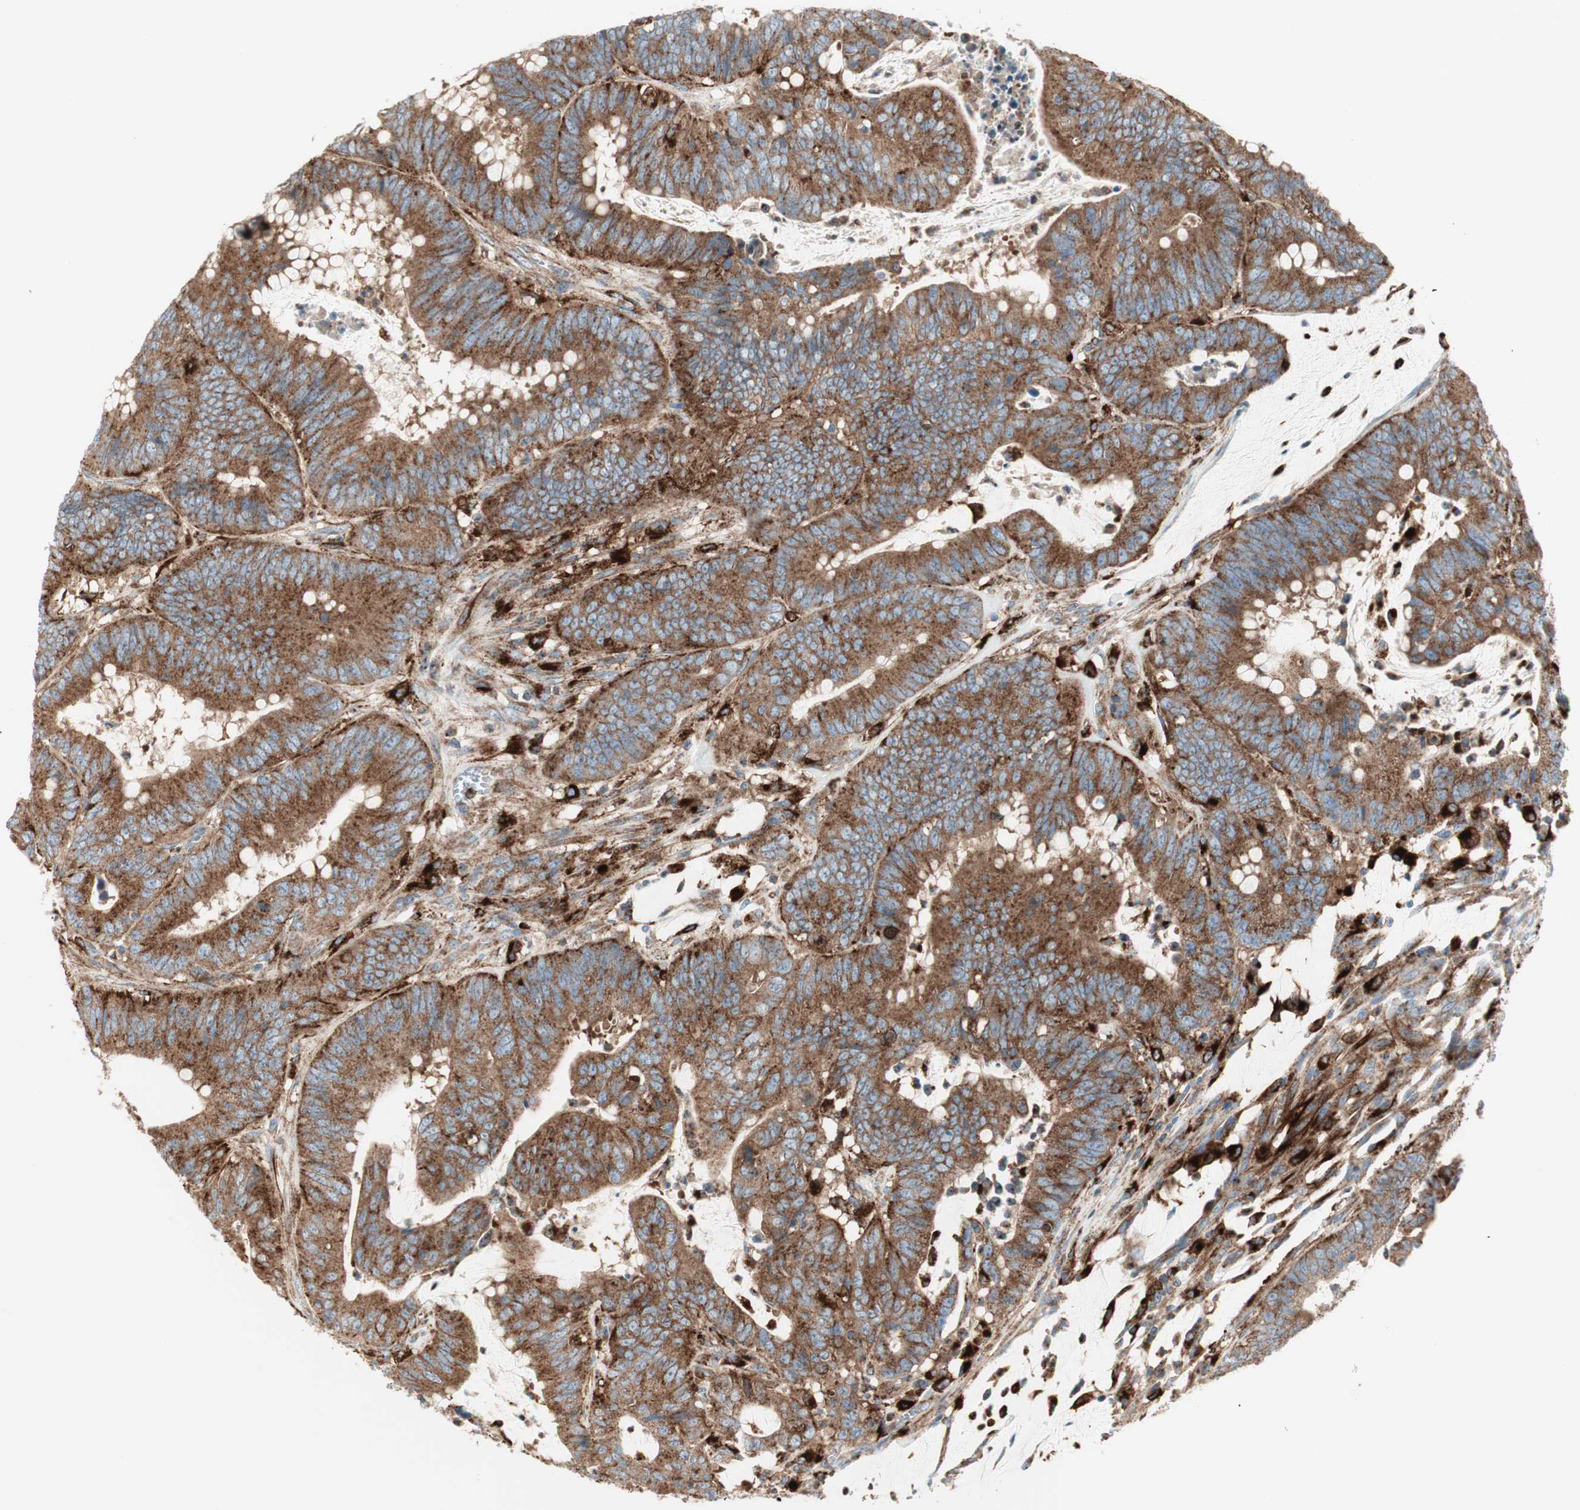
{"staining": {"intensity": "moderate", "quantity": ">75%", "location": "cytoplasmic/membranous"}, "tissue": "colorectal cancer", "cell_type": "Tumor cells", "image_type": "cancer", "snomed": [{"axis": "morphology", "description": "Adenocarcinoma, NOS"}, {"axis": "topography", "description": "Colon"}], "caption": "This is an image of immunohistochemistry (IHC) staining of colorectal cancer (adenocarcinoma), which shows moderate positivity in the cytoplasmic/membranous of tumor cells.", "gene": "ATP6V1G1", "patient": {"sex": "male", "age": 45}}